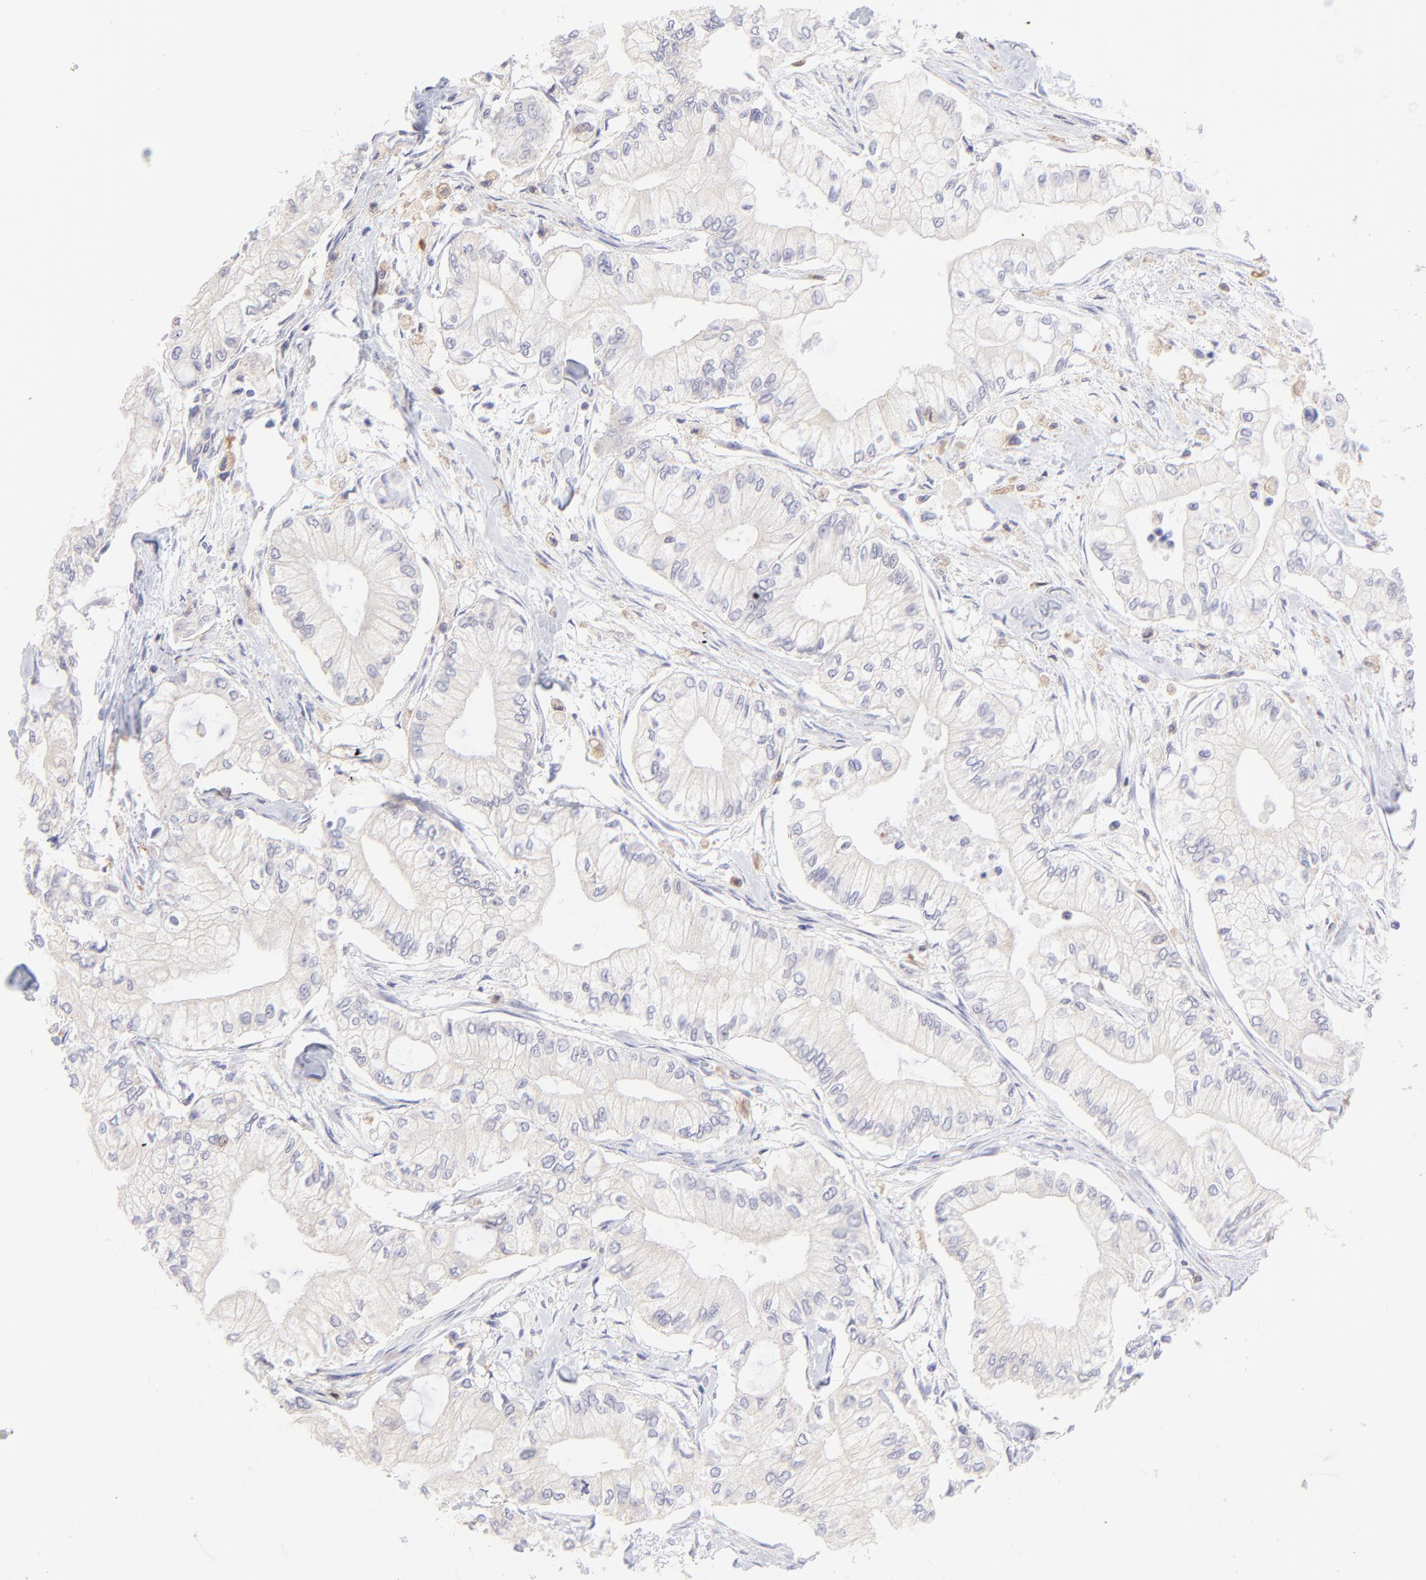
{"staining": {"intensity": "negative", "quantity": "none", "location": "none"}, "tissue": "pancreatic cancer", "cell_type": "Tumor cells", "image_type": "cancer", "snomed": [{"axis": "morphology", "description": "Adenocarcinoma, NOS"}, {"axis": "topography", "description": "Pancreas"}], "caption": "Immunohistochemistry (IHC) image of neoplastic tissue: human pancreatic cancer (adenocarcinoma) stained with DAB displays no significant protein positivity in tumor cells.", "gene": "HYAL1", "patient": {"sex": "male", "age": 79}}